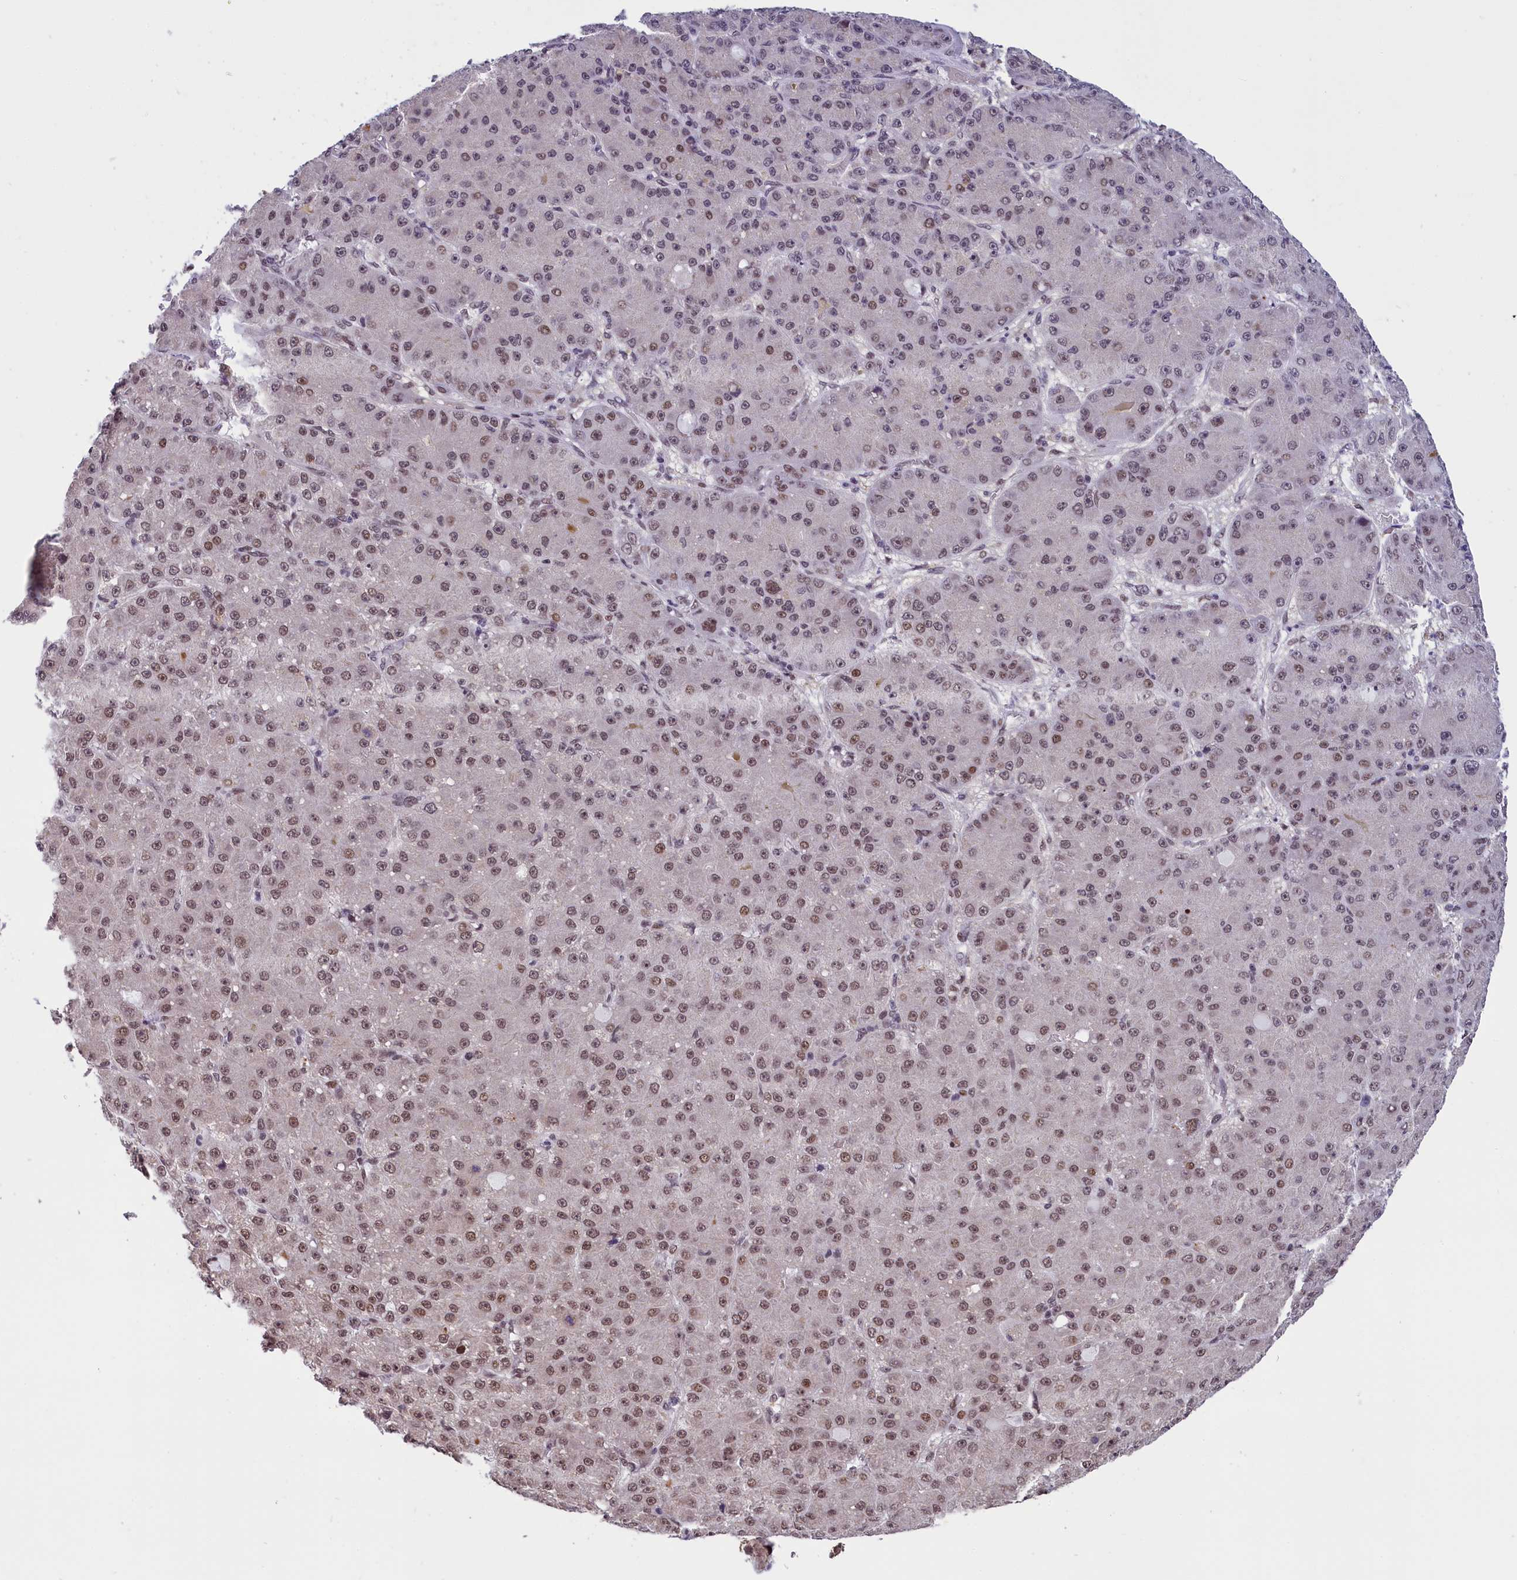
{"staining": {"intensity": "moderate", "quantity": "25%-75%", "location": "nuclear"}, "tissue": "liver cancer", "cell_type": "Tumor cells", "image_type": "cancer", "snomed": [{"axis": "morphology", "description": "Carcinoma, Hepatocellular, NOS"}, {"axis": "topography", "description": "Liver"}], "caption": "Protein expression by IHC exhibits moderate nuclear expression in approximately 25%-75% of tumor cells in hepatocellular carcinoma (liver).", "gene": "CDYL2", "patient": {"sex": "male", "age": 67}}